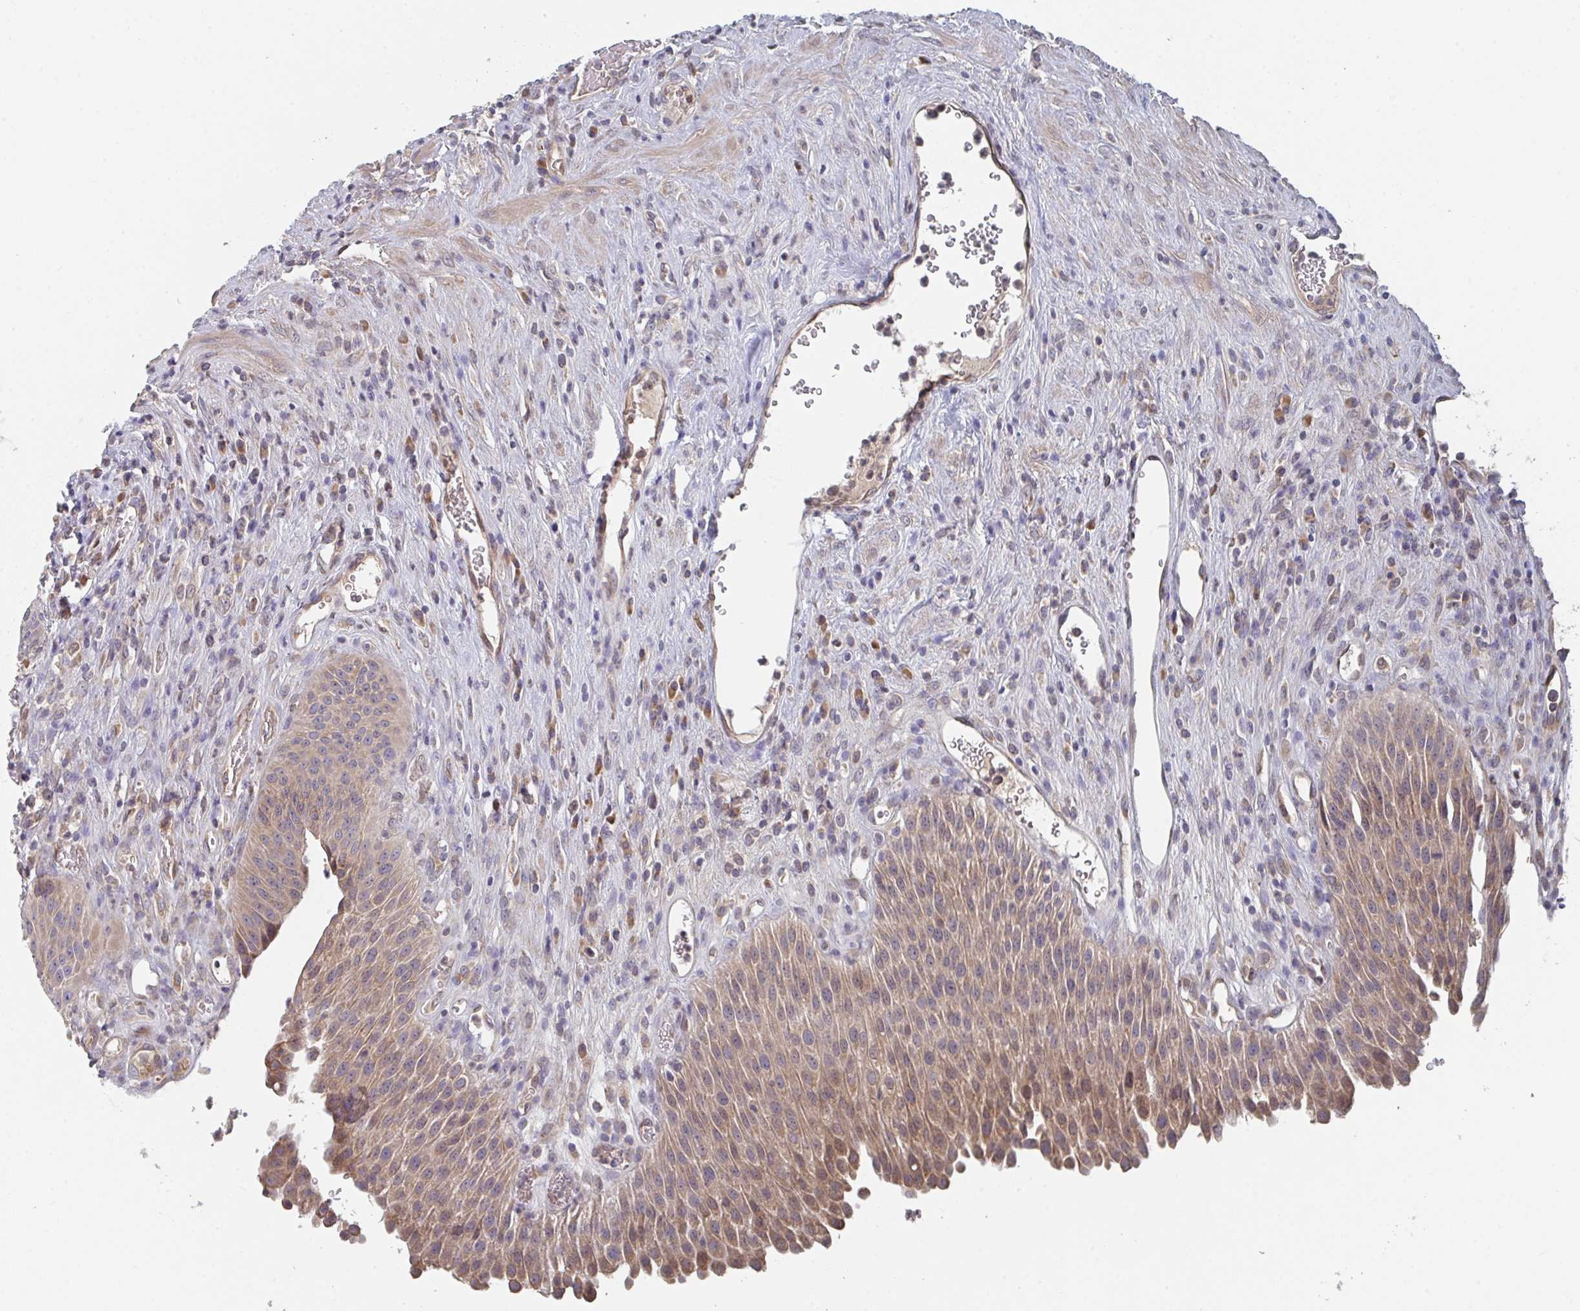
{"staining": {"intensity": "moderate", "quantity": ">75%", "location": "cytoplasmic/membranous"}, "tissue": "urinary bladder", "cell_type": "Urothelial cells", "image_type": "normal", "snomed": [{"axis": "morphology", "description": "Normal tissue, NOS"}, {"axis": "topography", "description": "Urinary bladder"}], "caption": "The micrograph shows immunohistochemical staining of normal urinary bladder. There is moderate cytoplasmic/membranous staining is seen in about >75% of urothelial cells.", "gene": "ELOVL1", "patient": {"sex": "female", "age": 56}}